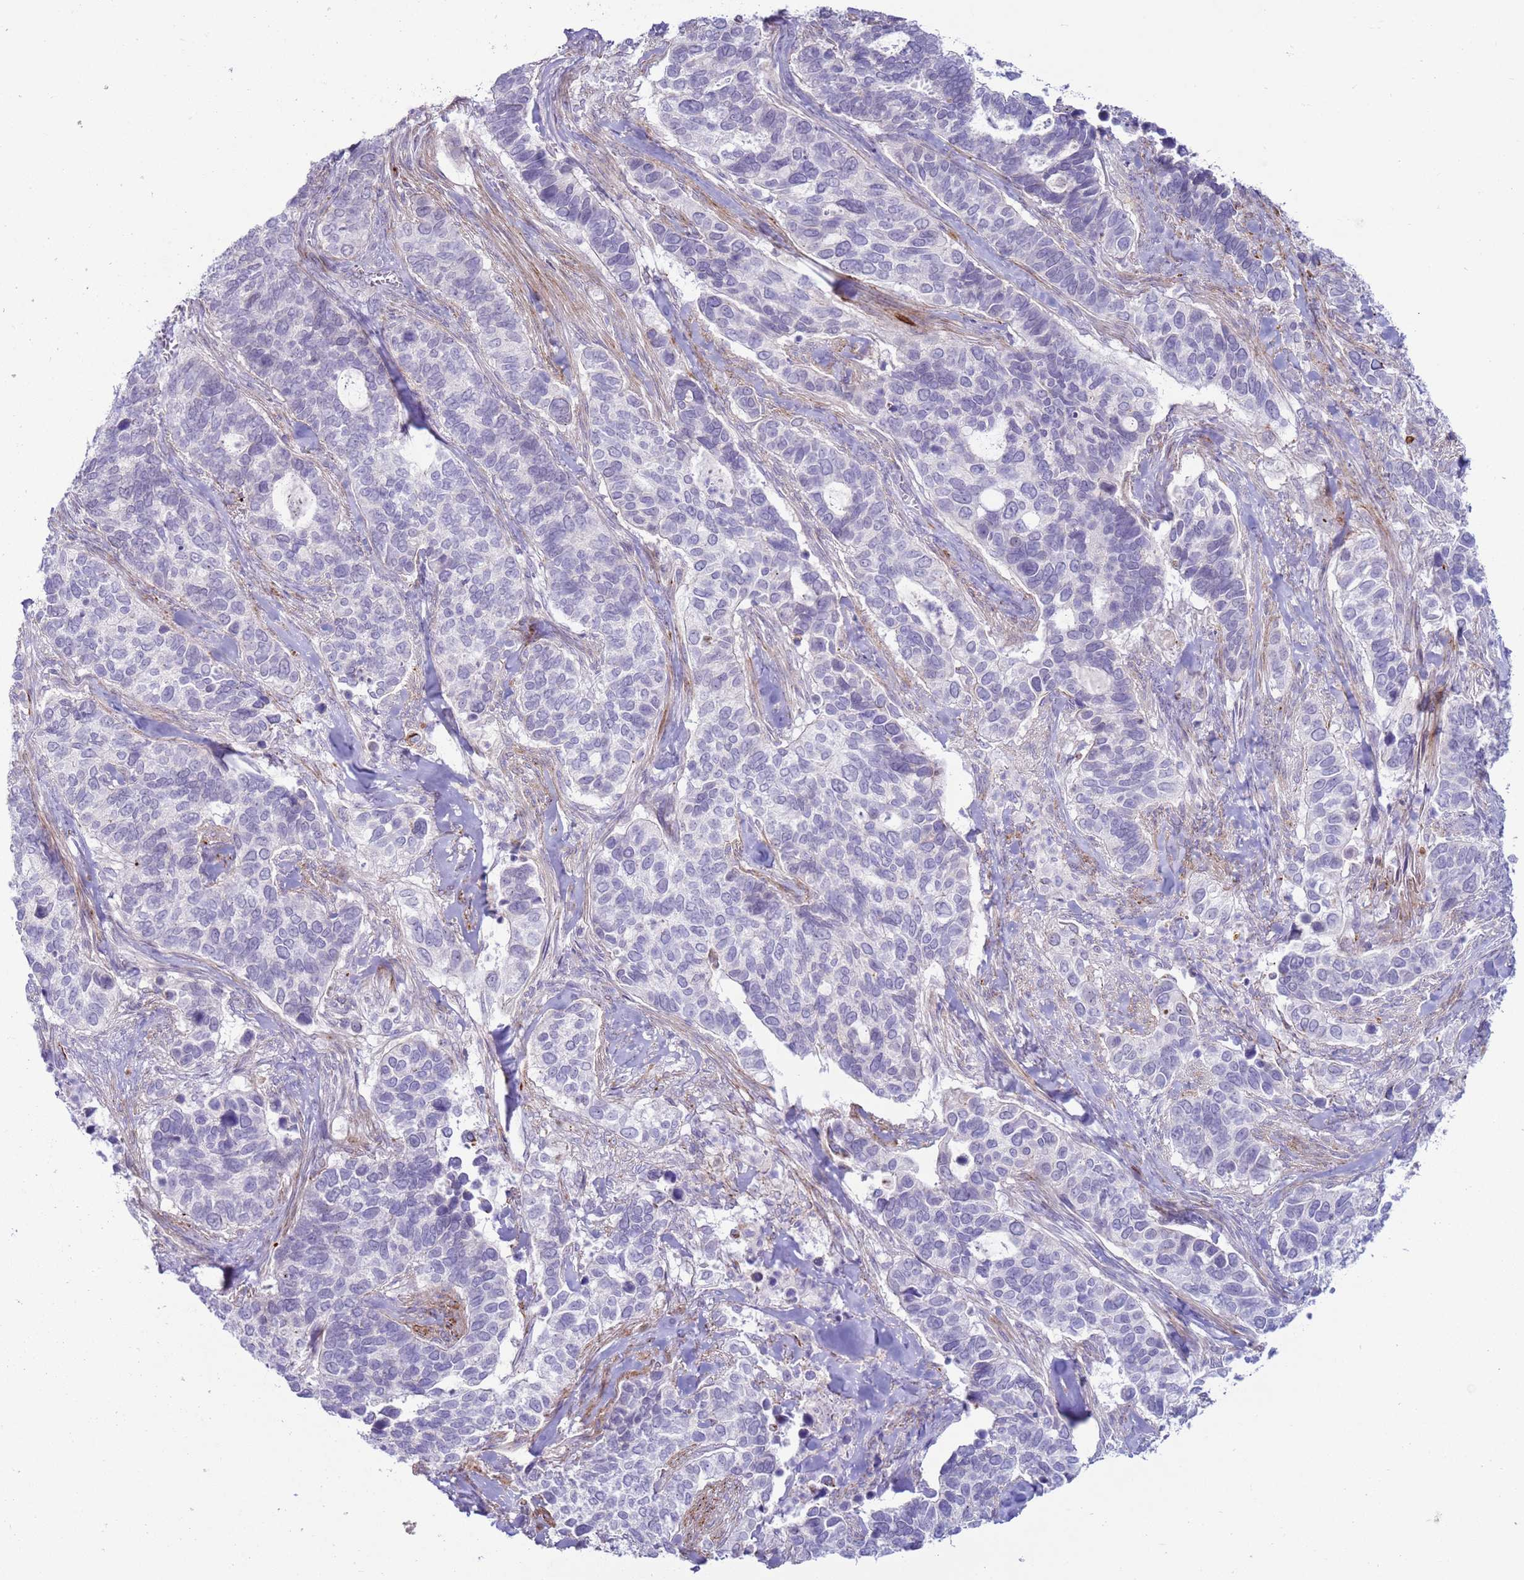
{"staining": {"intensity": "negative", "quantity": "none", "location": "none"}, "tissue": "cervical cancer", "cell_type": "Tumor cells", "image_type": "cancer", "snomed": [{"axis": "morphology", "description": "Squamous cell carcinoma, NOS"}, {"axis": "topography", "description": "Cervix"}], "caption": "An immunohistochemistry image of cervical squamous cell carcinoma is shown. There is no staining in tumor cells of cervical squamous cell carcinoma.", "gene": "HEATR1", "patient": {"sex": "female", "age": 38}}